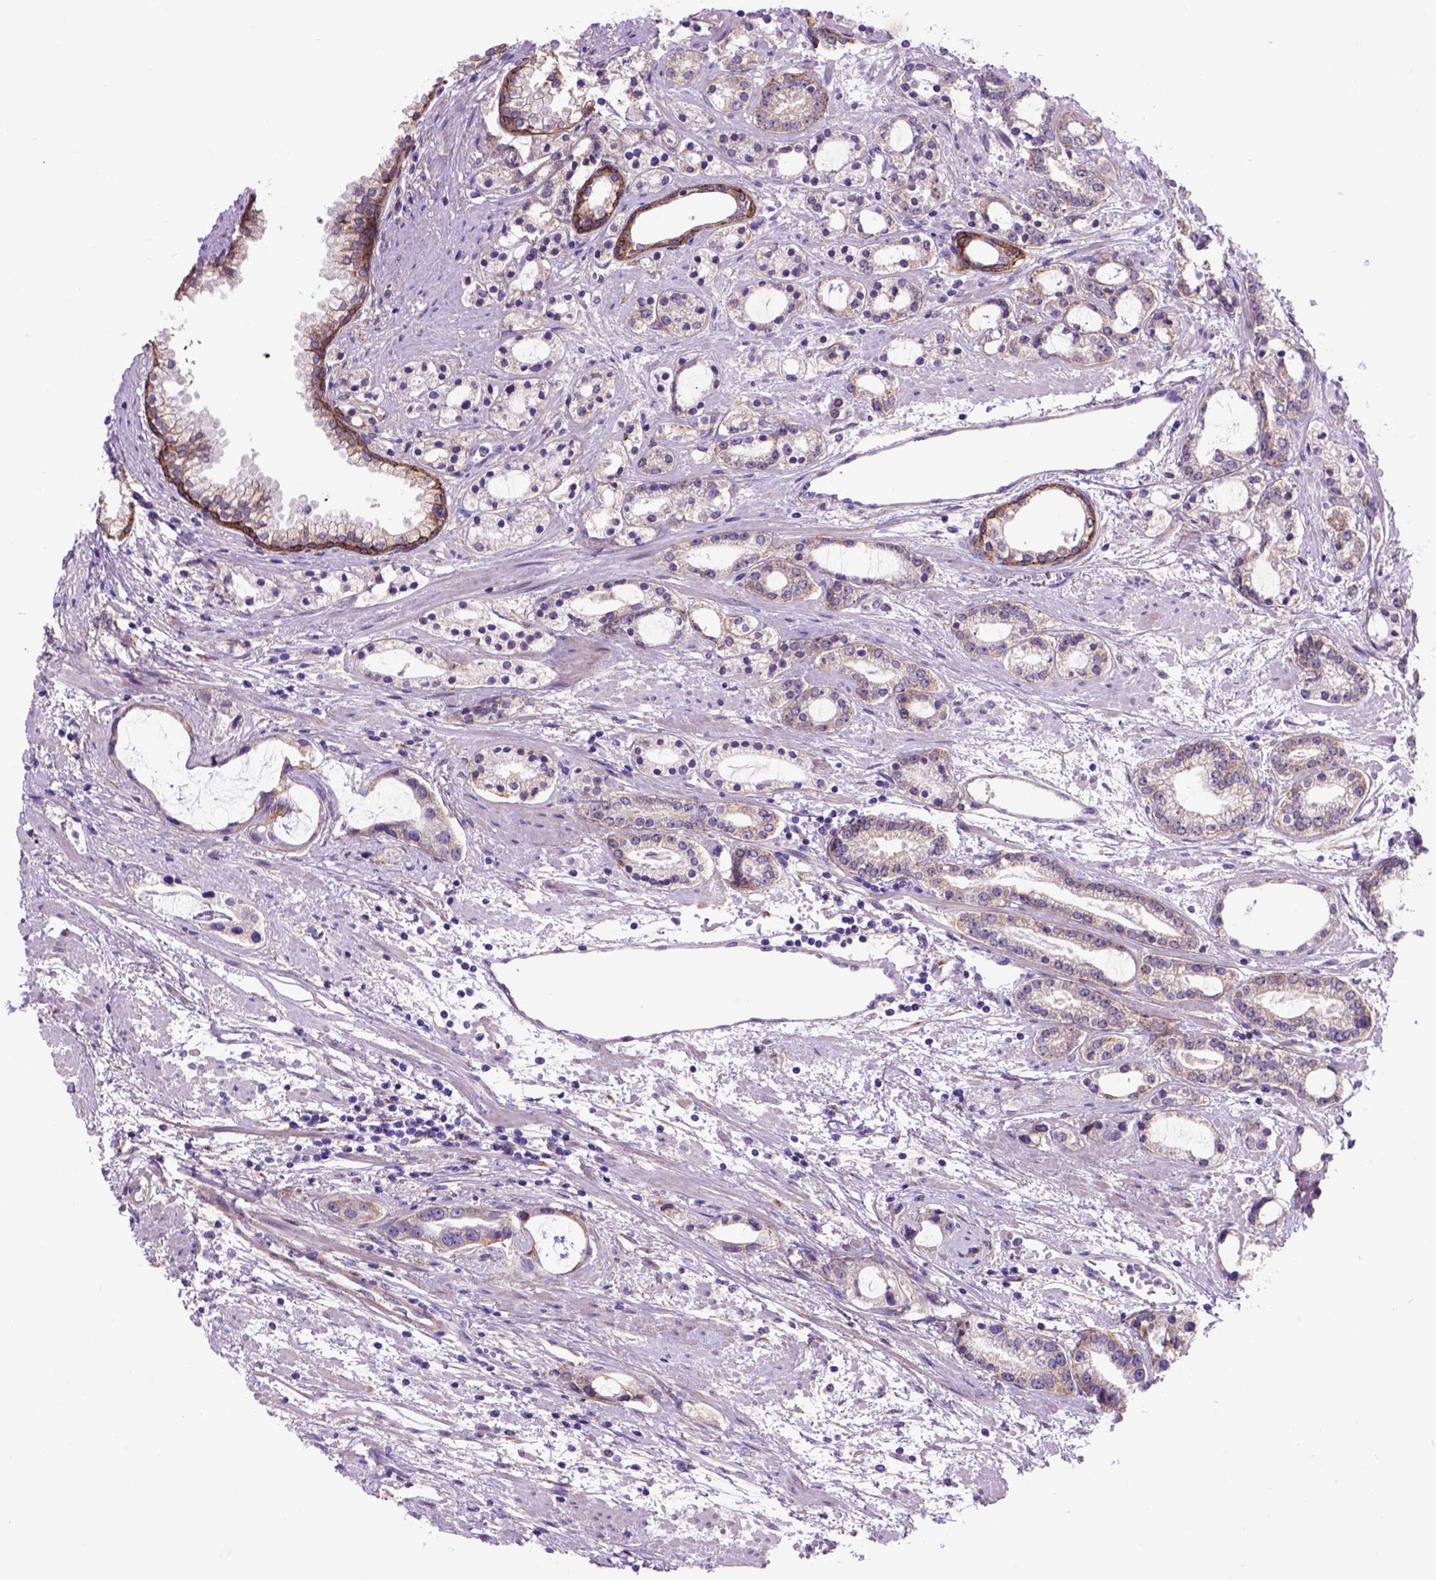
{"staining": {"intensity": "negative", "quantity": "none", "location": "none"}, "tissue": "prostate cancer", "cell_type": "Tumor cells", "image_type": "cancer", "snomed": [{"axis": "morphology", "description": "Adenocarcinoma, Medium grade"}, {"axis": "topography", "description": "Prostate"}], "caption": "Photomicrograph shows no significant protein staining in tumor cells of prostate cancer (adenocarcinoma (medium-grade)). Nuclei are stained in blue.", "gene": "EGFR", "patient": {"sex": "male", "age": 57}}